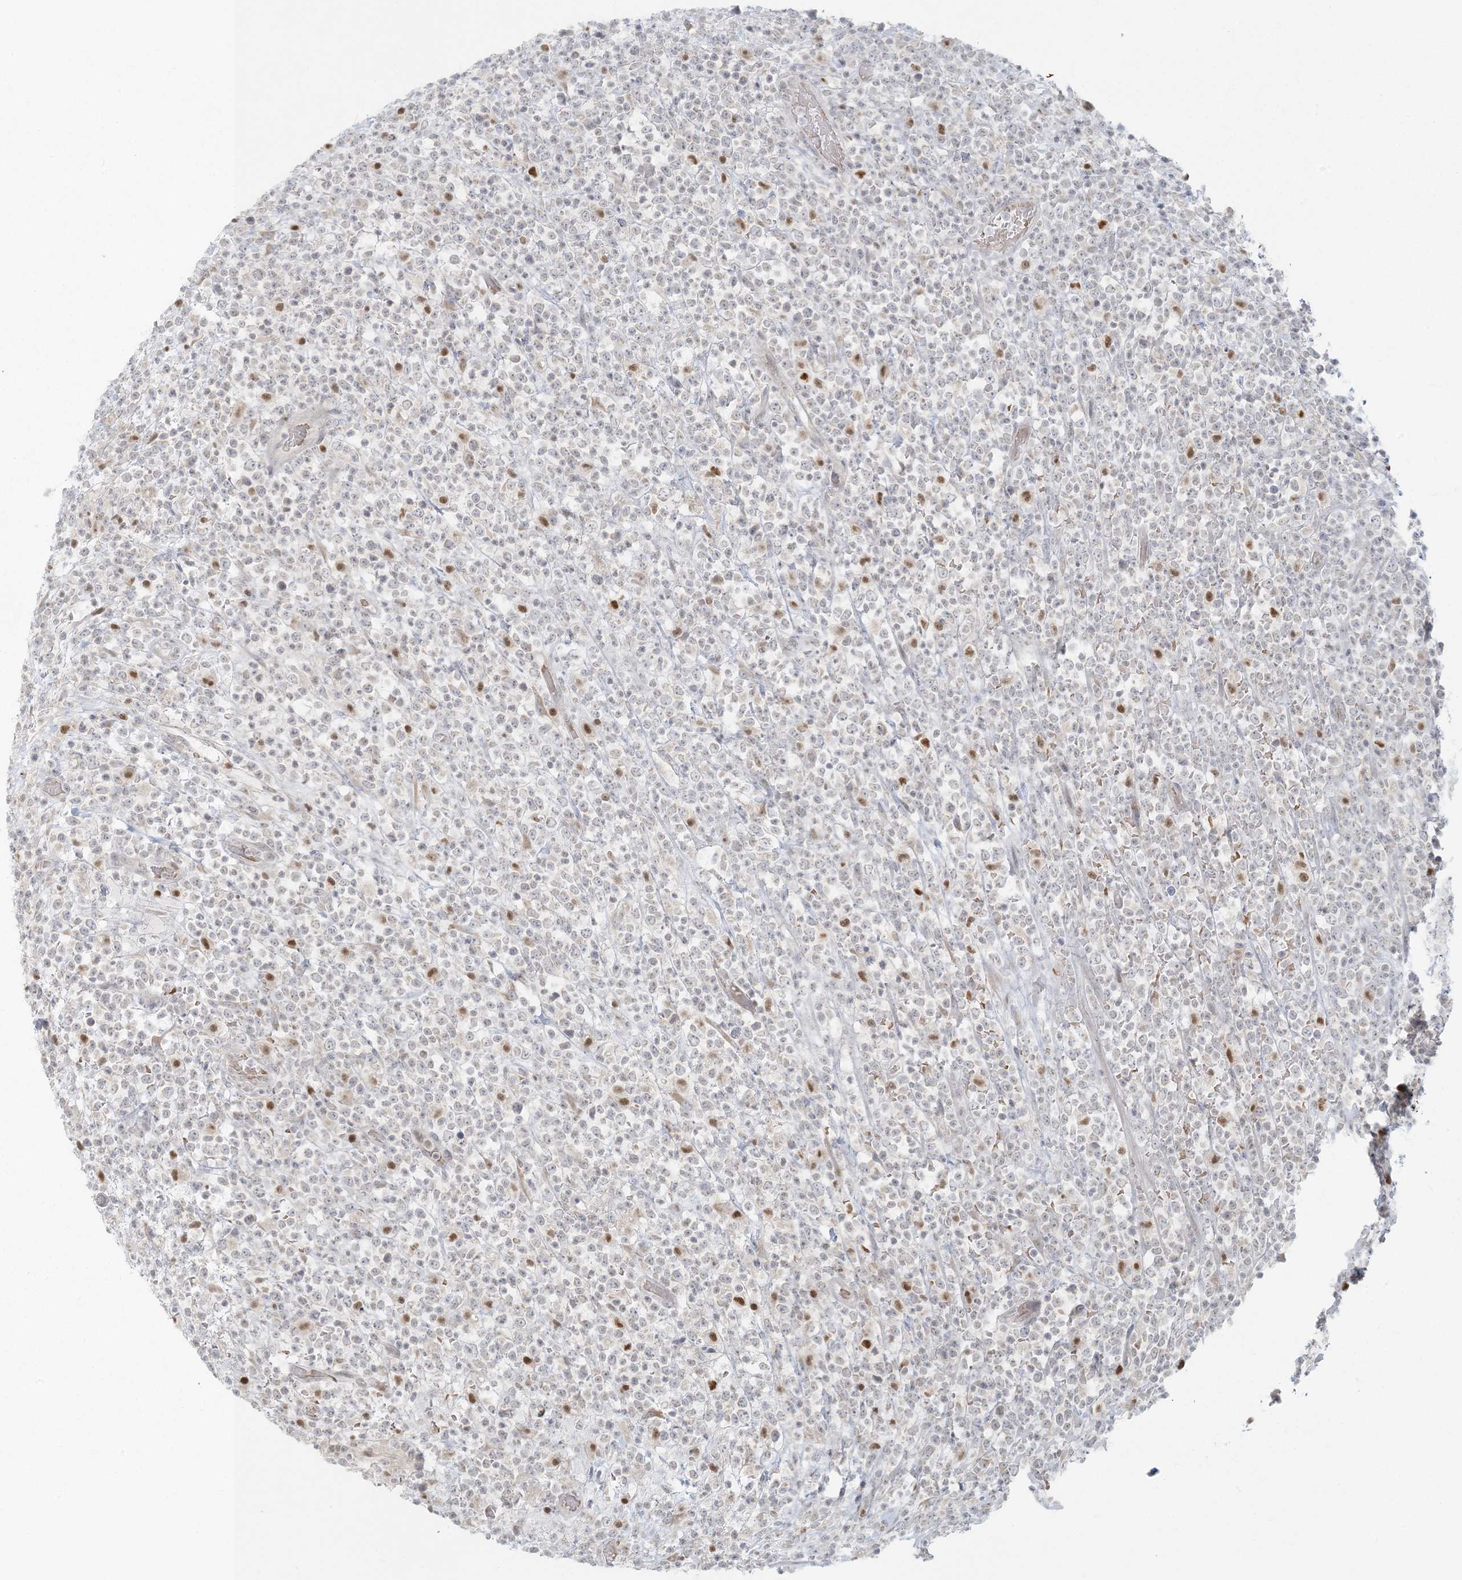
{"staining": {"intensity": "negative", "quantity": "none", "location": "none"}, "tissue": "lymphoma", "cell_type": "Tumor cells", "image_type": "cancer", "snomed": [{"axis": "morphology", "description": "Malignant lymphoma, non-Hodgkin's type, High grade"}, {"axis": "topography", "description": "Colon"}], "caption": "A micrograph of lymphoma stained for a protein exhibits no brown staining in tumor cells.", "gene": "CTDNEP1", "patient": {"sex": "female", "age": 53}}